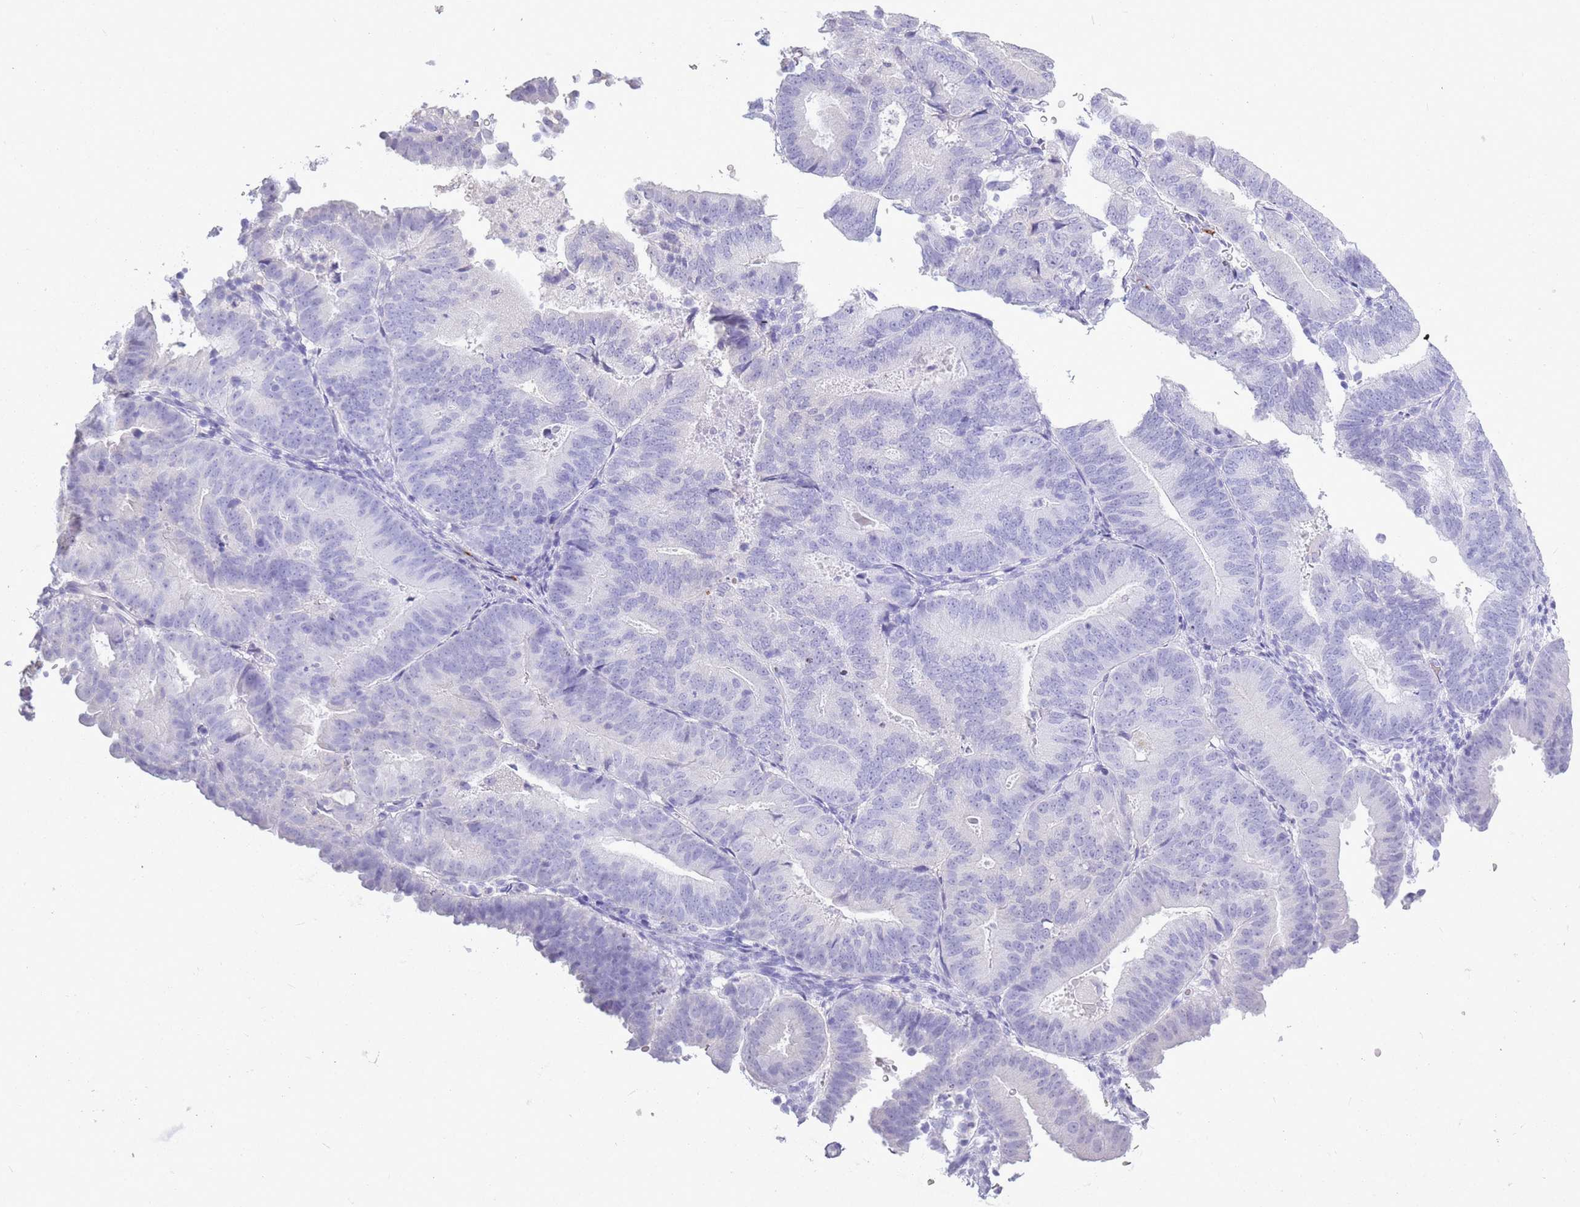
{"staining": {"intensity": "negative", "quantity": "none", "location": "none"}, "tissue": "endometrial cancer", "cell_type": "Tumor cells", "image_type": "cancer", "snomed": [{"axis": "morphology", "description": "Adenocarcinoma, NOS"}, {"axis": "topography", "description": "Endometrium"}], "caption": "Immunohistochemical staining of human endometrial cancer (adenocarcinoma) shows no significant staining in tumor cells.", "gene": "OR7C1", "patient": {"sex": "female", "age": 70}}